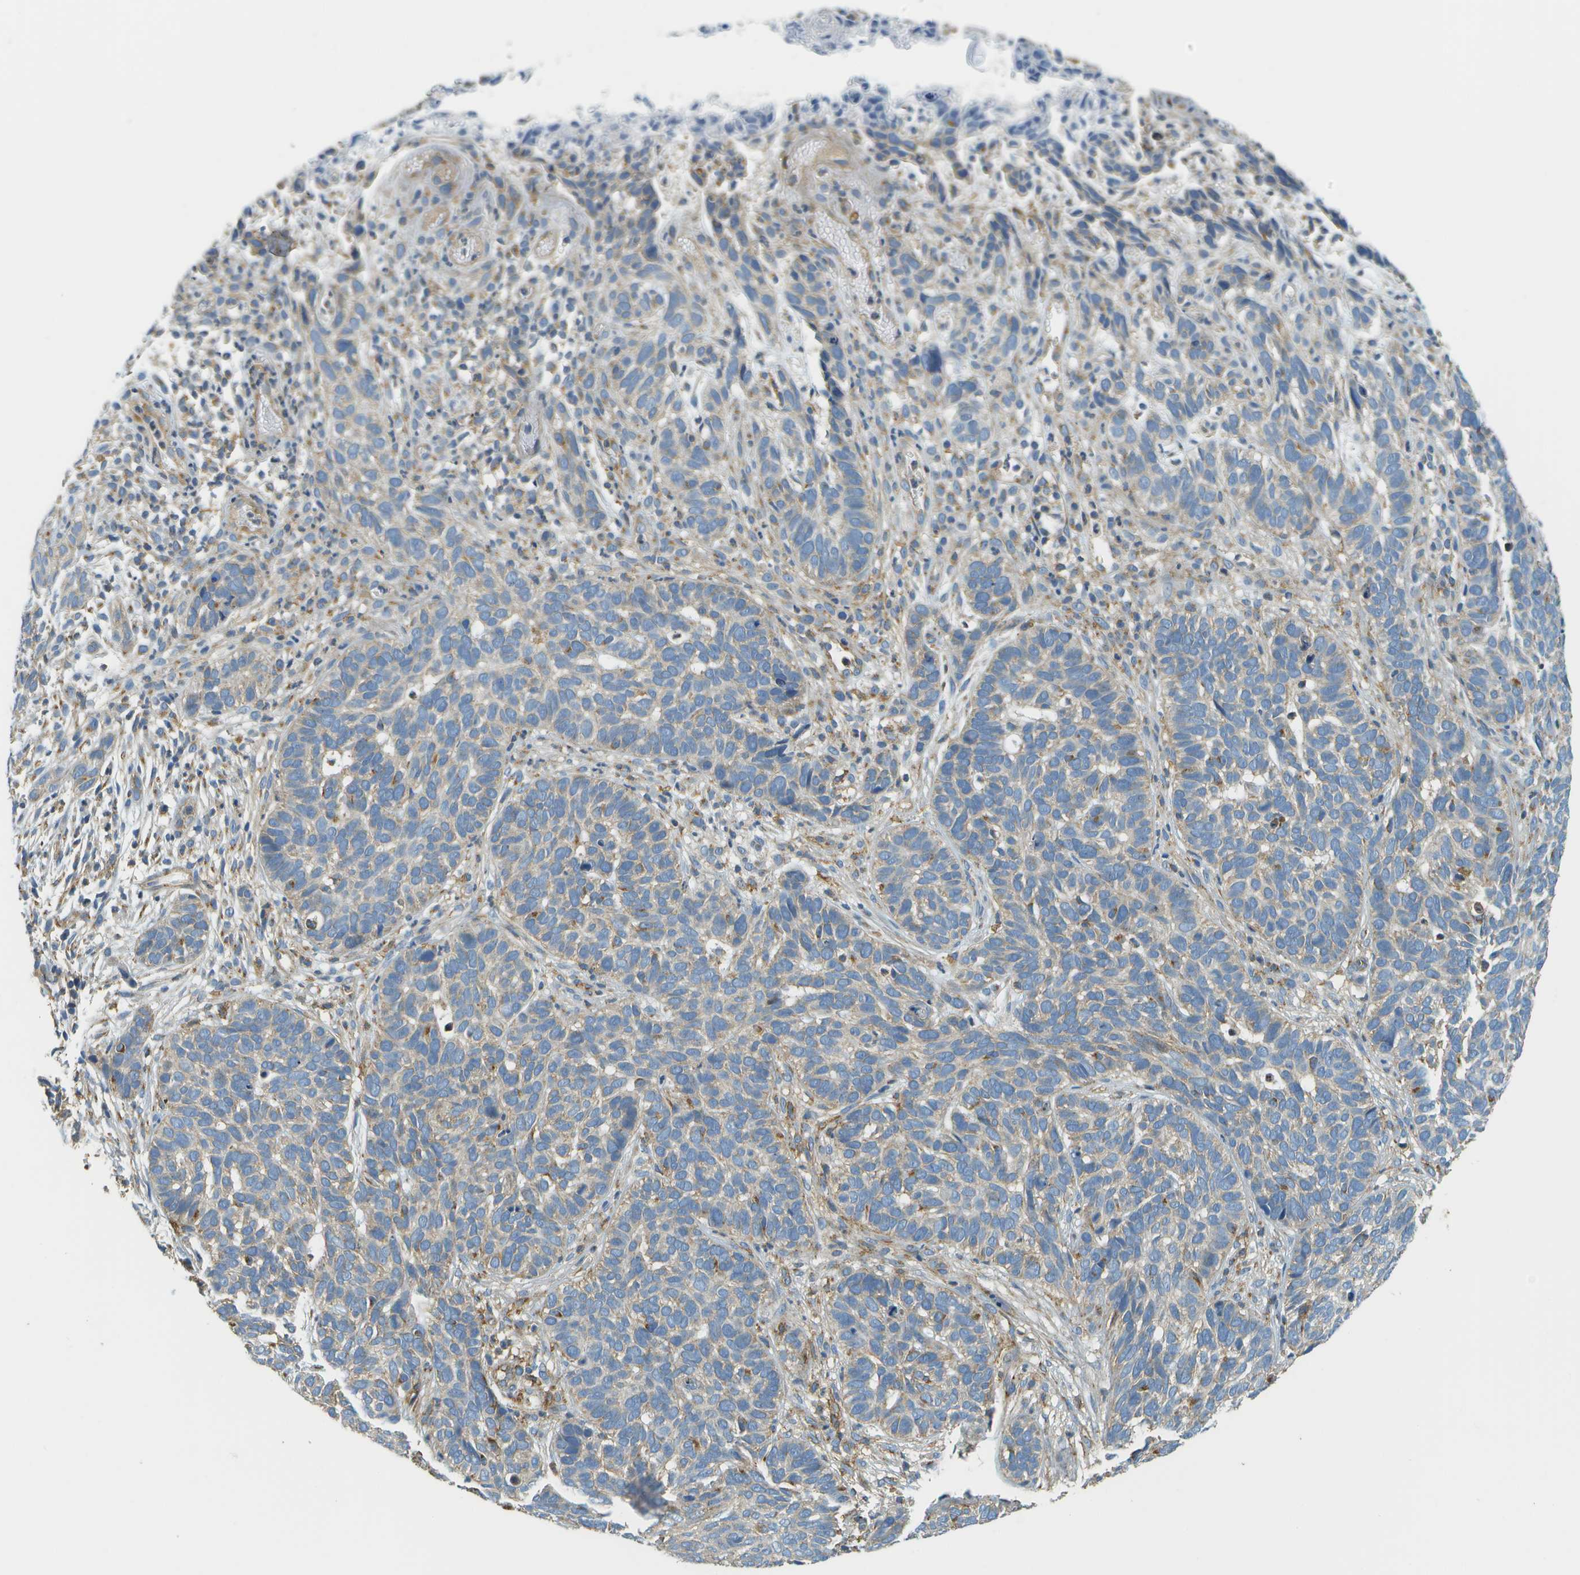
{"staining": {"intensity": "moderate", "quantity": "<25%", "location": "cytoplasmic/membranous"}, "tissue": "skin cancer", "cell_type": "Tumor cells", "image_type": "cancer", "snomed": [{"axis": "morphology", "description": "Basal cell carcinoma"}, {"axis": "topography", "description": "Skin"}], "caption": "Skin cancer tissue reveals moderate cytoplasmic/membranous expression in approximately <25% of tumor cells, visualized by immunohistochemistry.", "gene": "CLTC", "patient": {"sex": "male", "age": 87}}